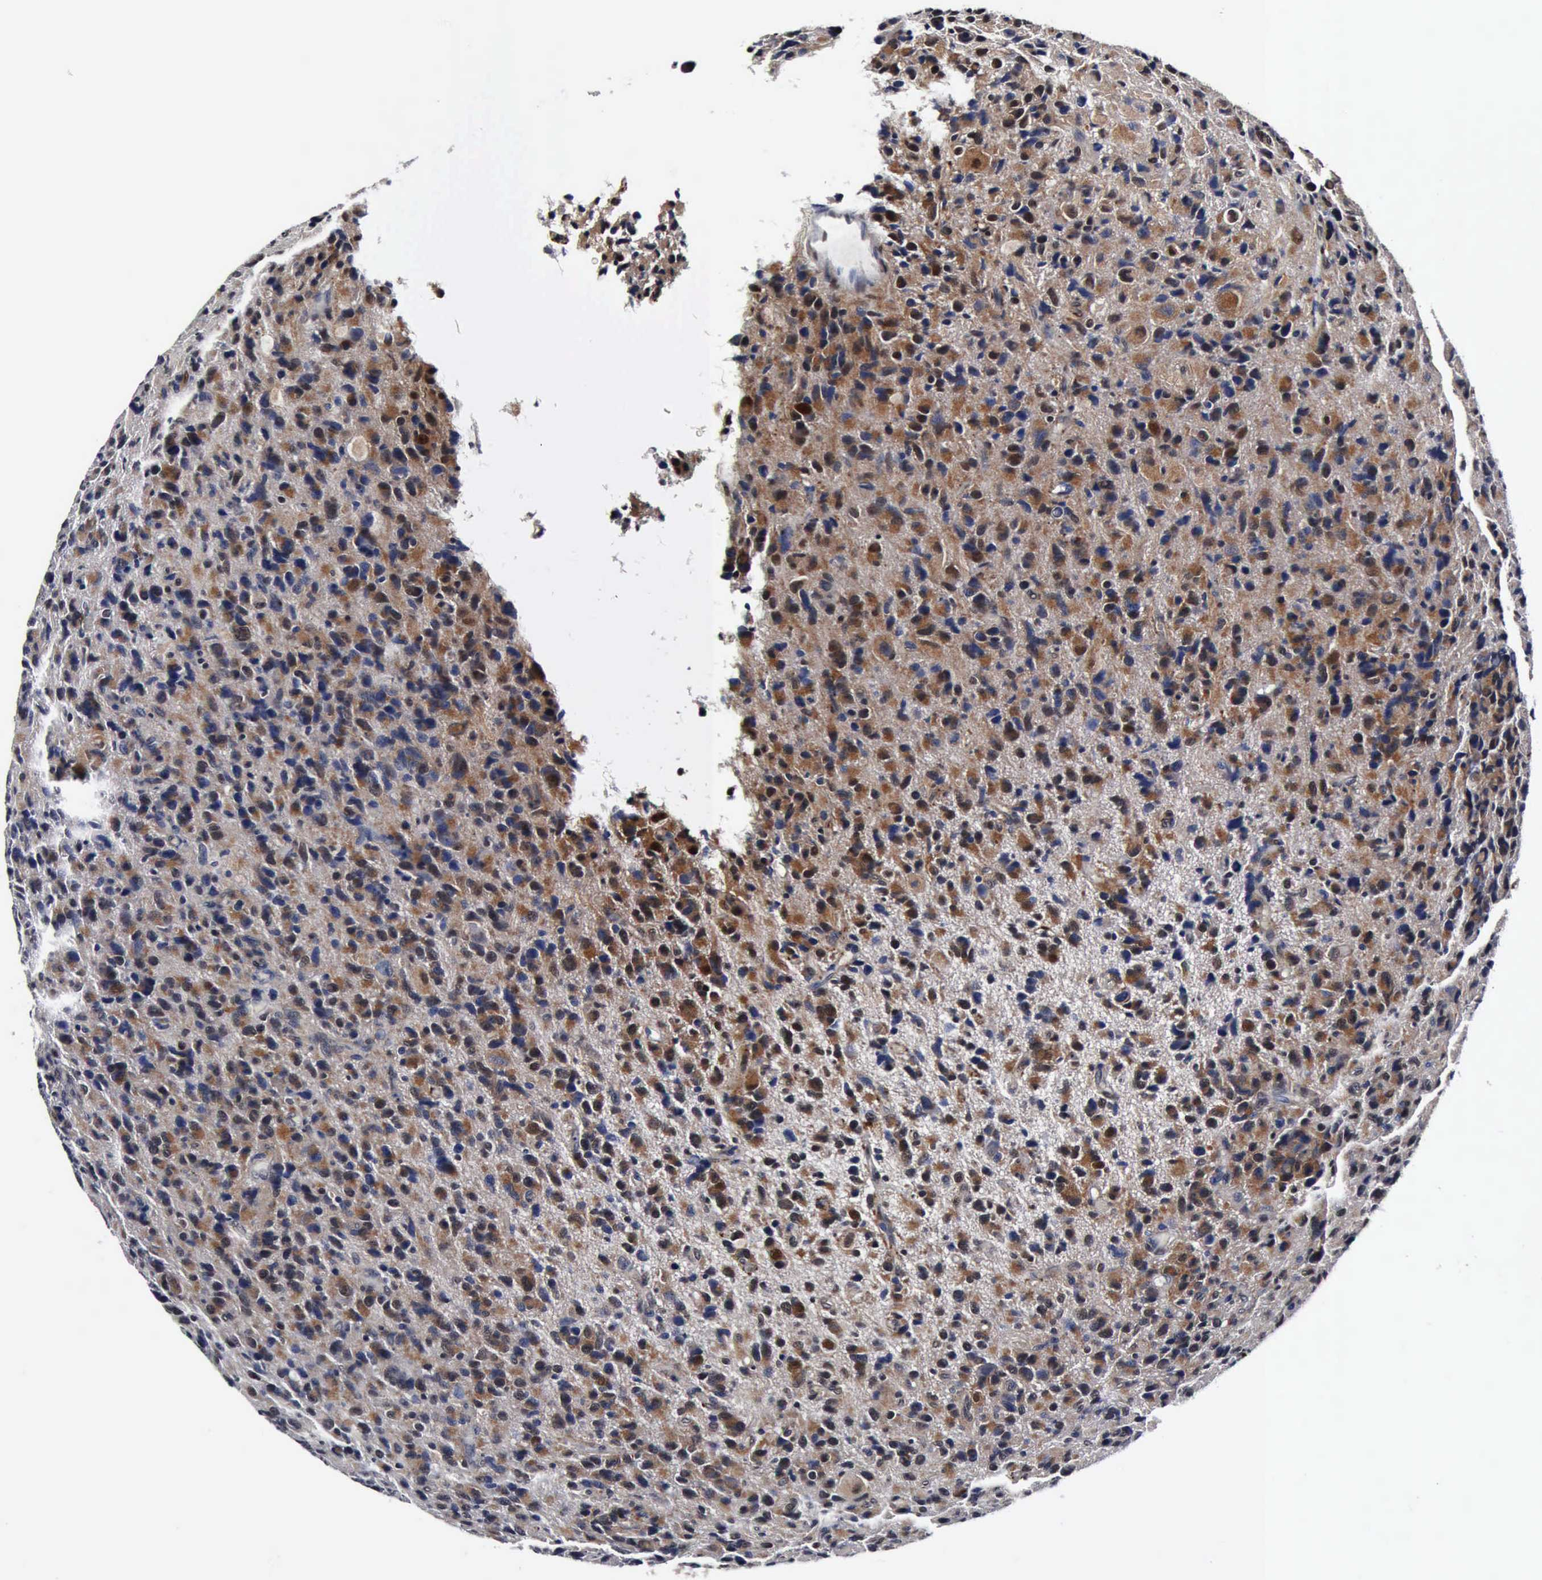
{"staining": {"intensity": "moderate", "quantity": "25%-75%", "location": "cytoplasmic/membranous,nuclear"}, "tissue": "glioma", "cell_type": "Tumor cells", "image_type": "cancer", "snomed": [{"axis": "morphology", "description": "Glioma, malignant, High grade"}, {"axis": "topography", "description": "Brain"}], "caption": "Human glioma stained for a protein (brown) displays moderate cytoplasmic/membranous and nuclear positive positivity in about 25%-75% of tumor cells.", "gene": "UBC", "patient": {"sex": "male", "age": 77}}